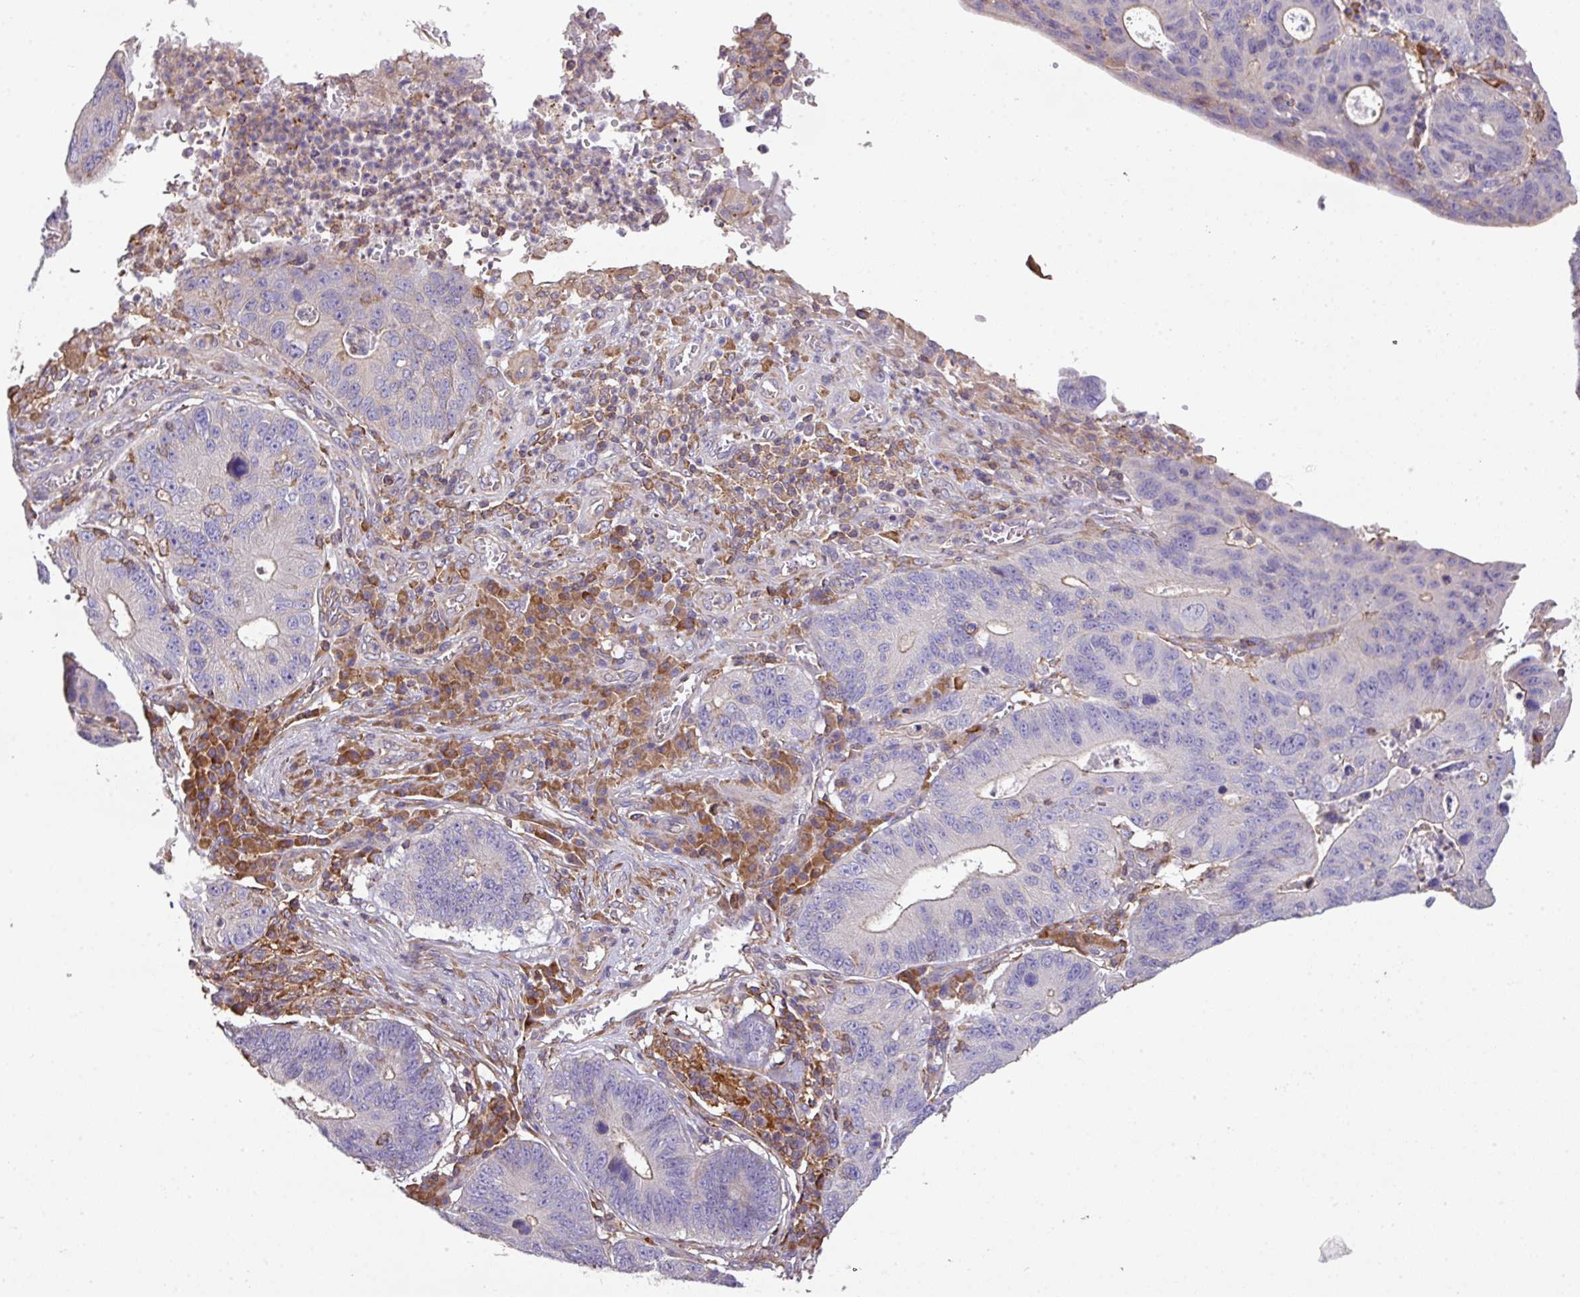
{"staining": {"intensity": "negative", "quantity": "none", "location": "none"}, "tissue": "stomach cancer", "cell_type": "Tumor cells", "image_type": "cancer", "snomed": [{"axis": "morphology", "description": "Adenocarcinoma, NOS"}, {"axis": "topography", "description": "Stomach"}], "caption": "DAB immunohistochemical staining of human adenocarcinoma (stomach) exhibits no significant positivity in tumor cells.", "gene": "LRRC41", "patient": {"sex": "male", "age": 59}}